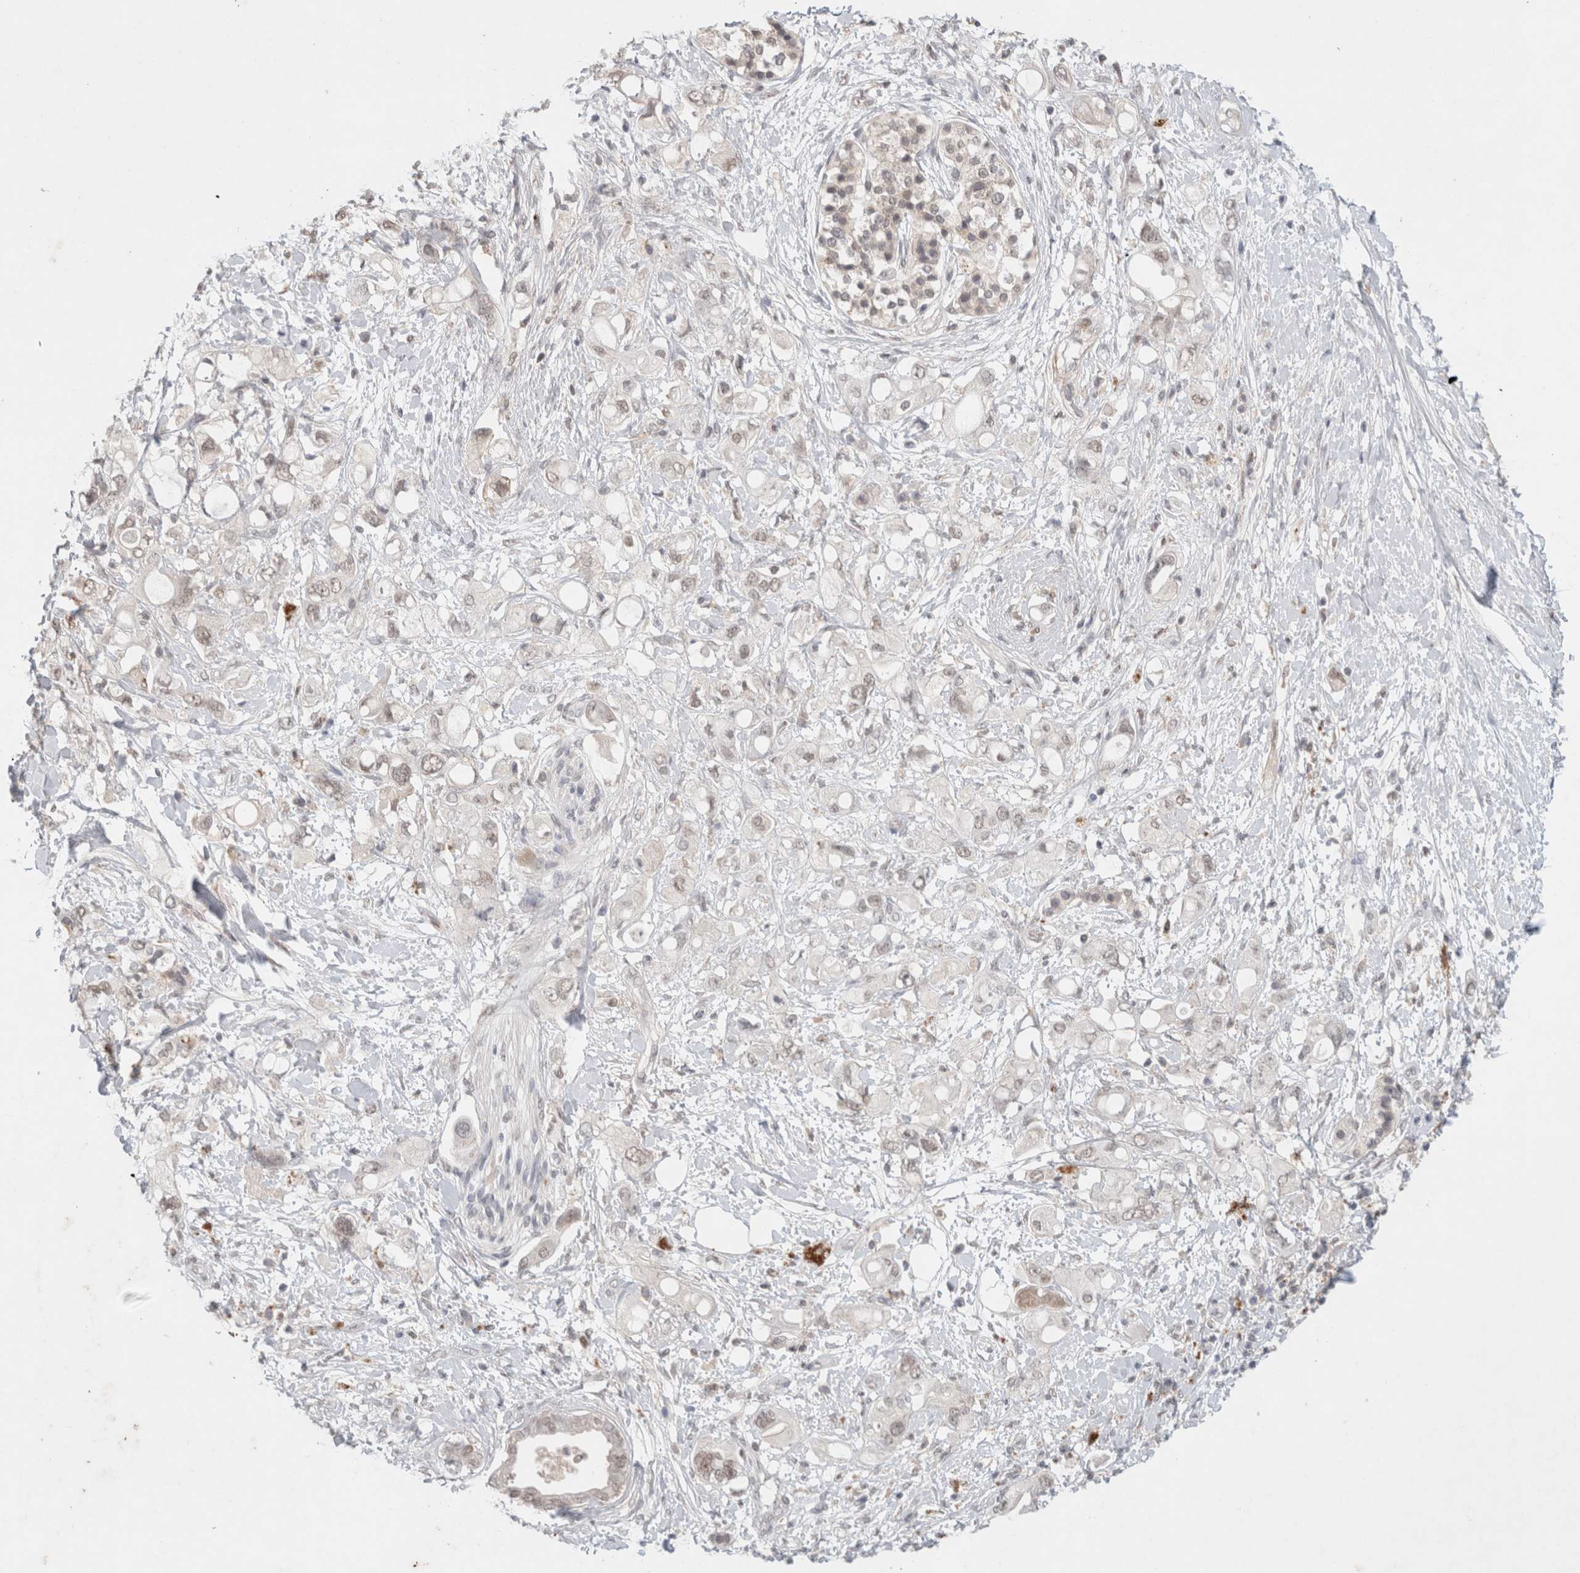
{"staining": {"intensity": "weak", "quantity": "<25%", "location": "nuclear"}, "tissue": "pancreatic cancer", "cell_type": "Tumor cells", "image_type": "cancer", "snomed": [{"axis": "morphology", "description": "Adenocarcinoma, NOS"}, {"axis": "topography", "description": "Pancreas"}], "caption": "IHC photomicrograph of neoplastic tissue: pancreatic cancer stained with DAB reveals no significant protein expression in tumor cells.", "gene": "FBXO42", "patient": {"sex": "female", "age": 56}}